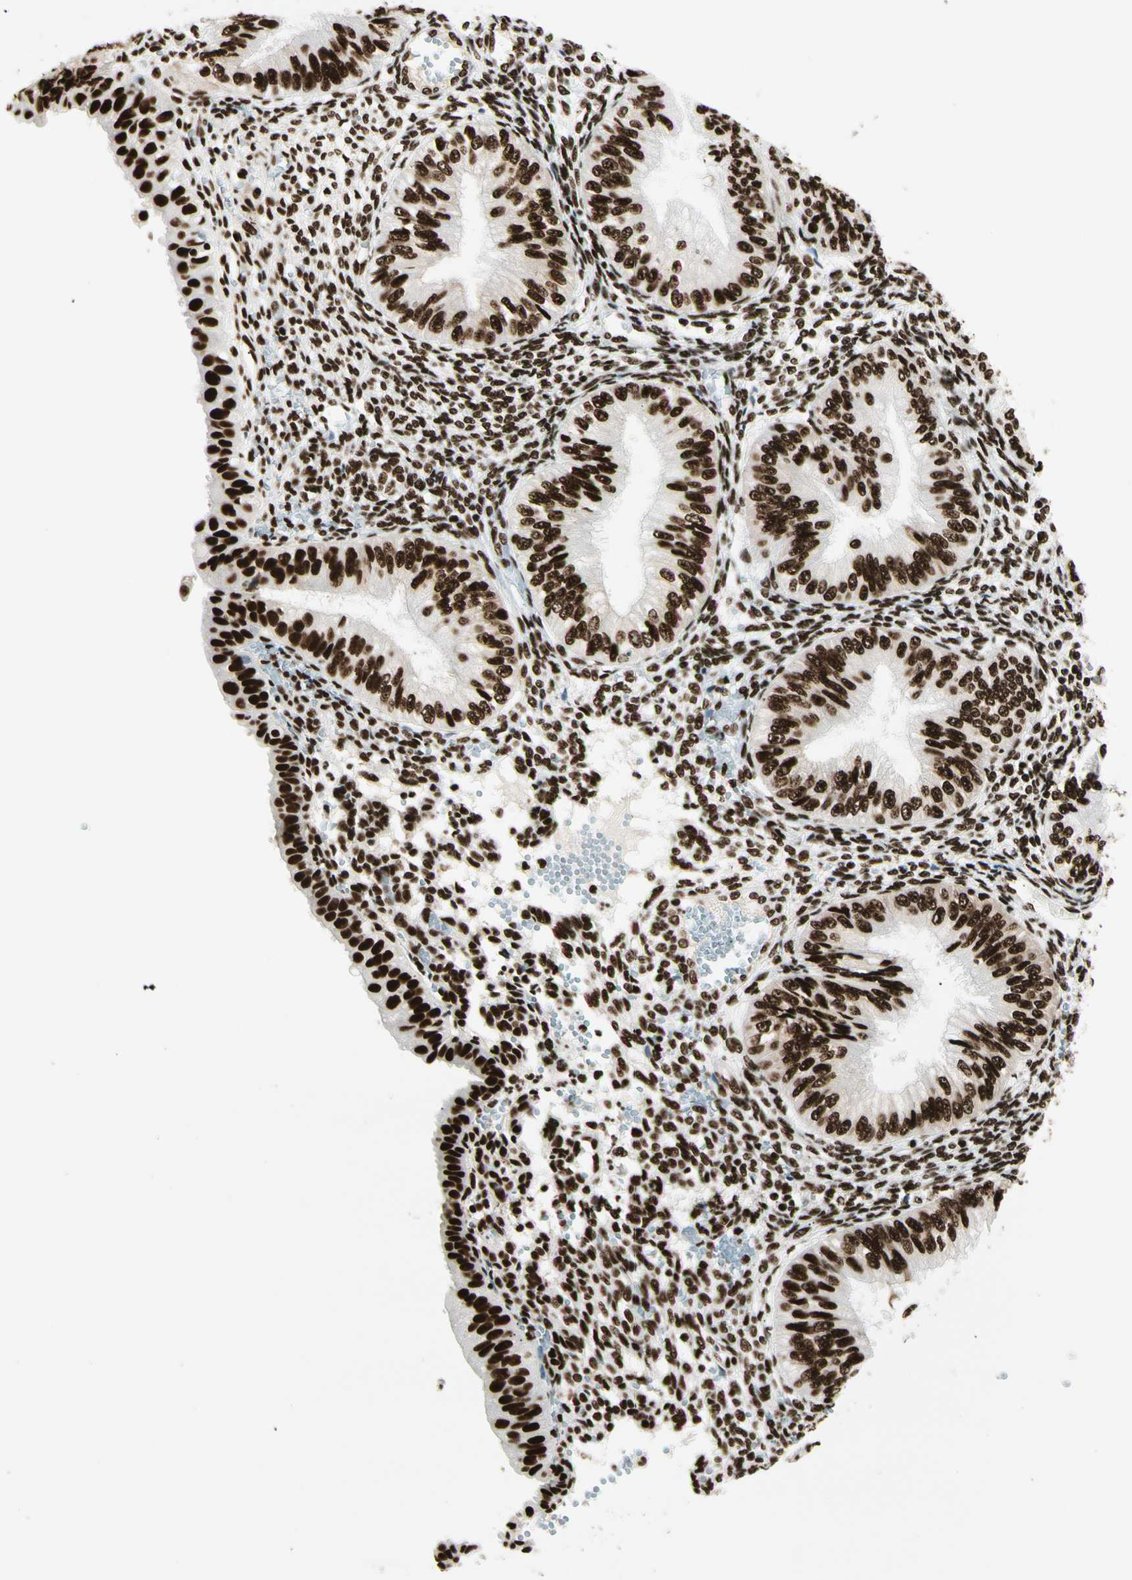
{"staining": {"intensity": "strong", "quantity": ">75%", "location": "nuclear"}, "tissue": "endometrial cancer", "cell_type": "Tumor cells", "image_type": "cancer", "snomed": [{"axis": "morphology", "description": "Normal tissue, NOS"}, {"axis": "morphology", "description": "Adenocarcinoma, NOS"}, {"axis": "topography", "description": "Endometrium"}], "caption": "Immunohistochemistry (IHC) (DAB (3,3'-diaminobenzidine)) staining of human adenocarcinoma (endometrial) shows strong nuclear protein positivity in about >75% of tumor cells.", "gene": "CCAR1", "patient": {"sex": "female", "age": 53}}